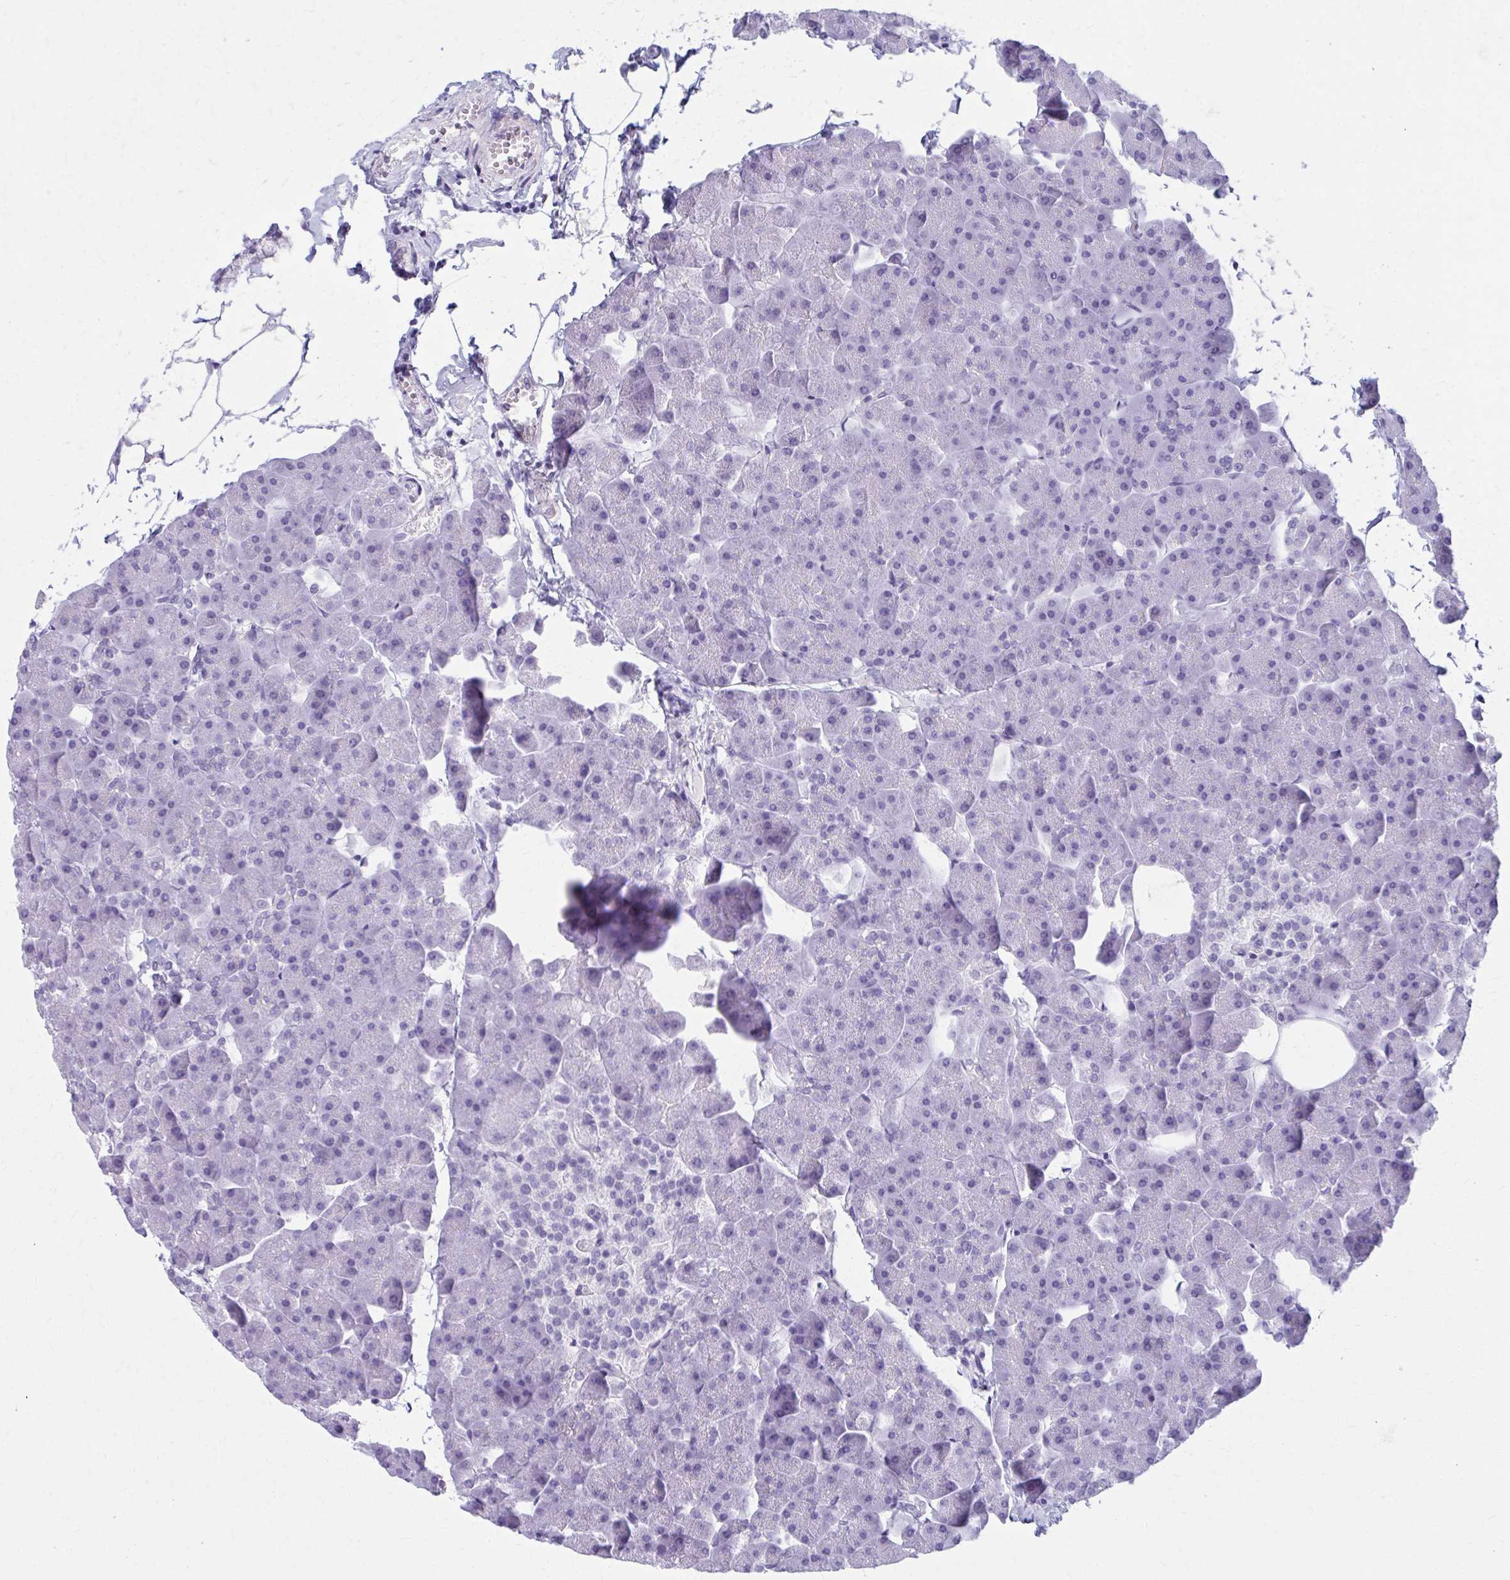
{"staining": {"intensity": "negative", "quantity": "none", "location": "none"}, "tissue": "pancreas", "cell_type": "Exocrine glandular cells", "image_type": "normal", "snomed": [{"axis": "morphology", "description": "Normal tissue, NOS"}, {"axis": "topography", "description": "Pancreas"}], "caption": "Pancreas was stained to show a protein in brown. There is no significant expression in exocrine glandular cells. Brightfield microscopy of immunohistochemistry (IHC) stained with DAB (brown) and hematoxylin (blue), captured at high magnification.", "gene": "MPLKIP", "patient": {"sex": "male", "age": 35}}